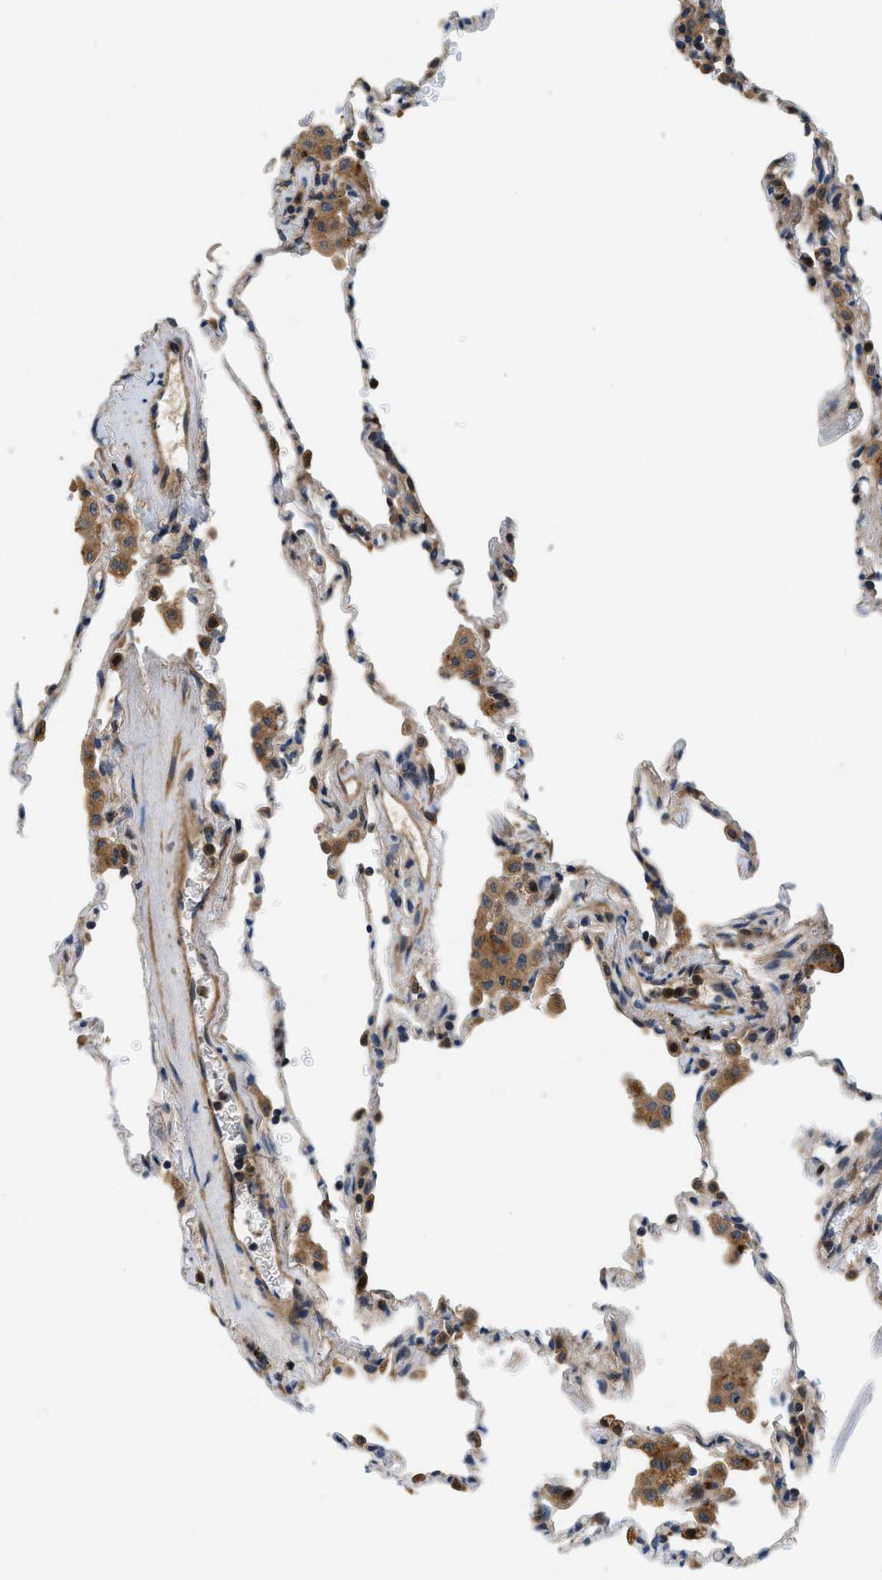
{"staining": {"intensity": "weak", "quantity": "25%-75%", "location": "cytoplasmic/membranous"}, "tissue": "lung", "cell_type": "Alveolar cells", "image_type": "normal", "snomed": [{"axis": "morphology", "description": "Normal tissue, NOS"}, {"axis": "topography", "description": "Lung"}], "caption": "High-magnification brightfield microscopy of unremarkable lung stained with DAB (brown) and counterstained with hematoxylin (blue). alveolar cells exhibit weak cytoplasmic/membranous staining is seen in approximately25%-75% of cells.", "gene": "GPR31", "patient": {"sex": "male", "age": 59}}